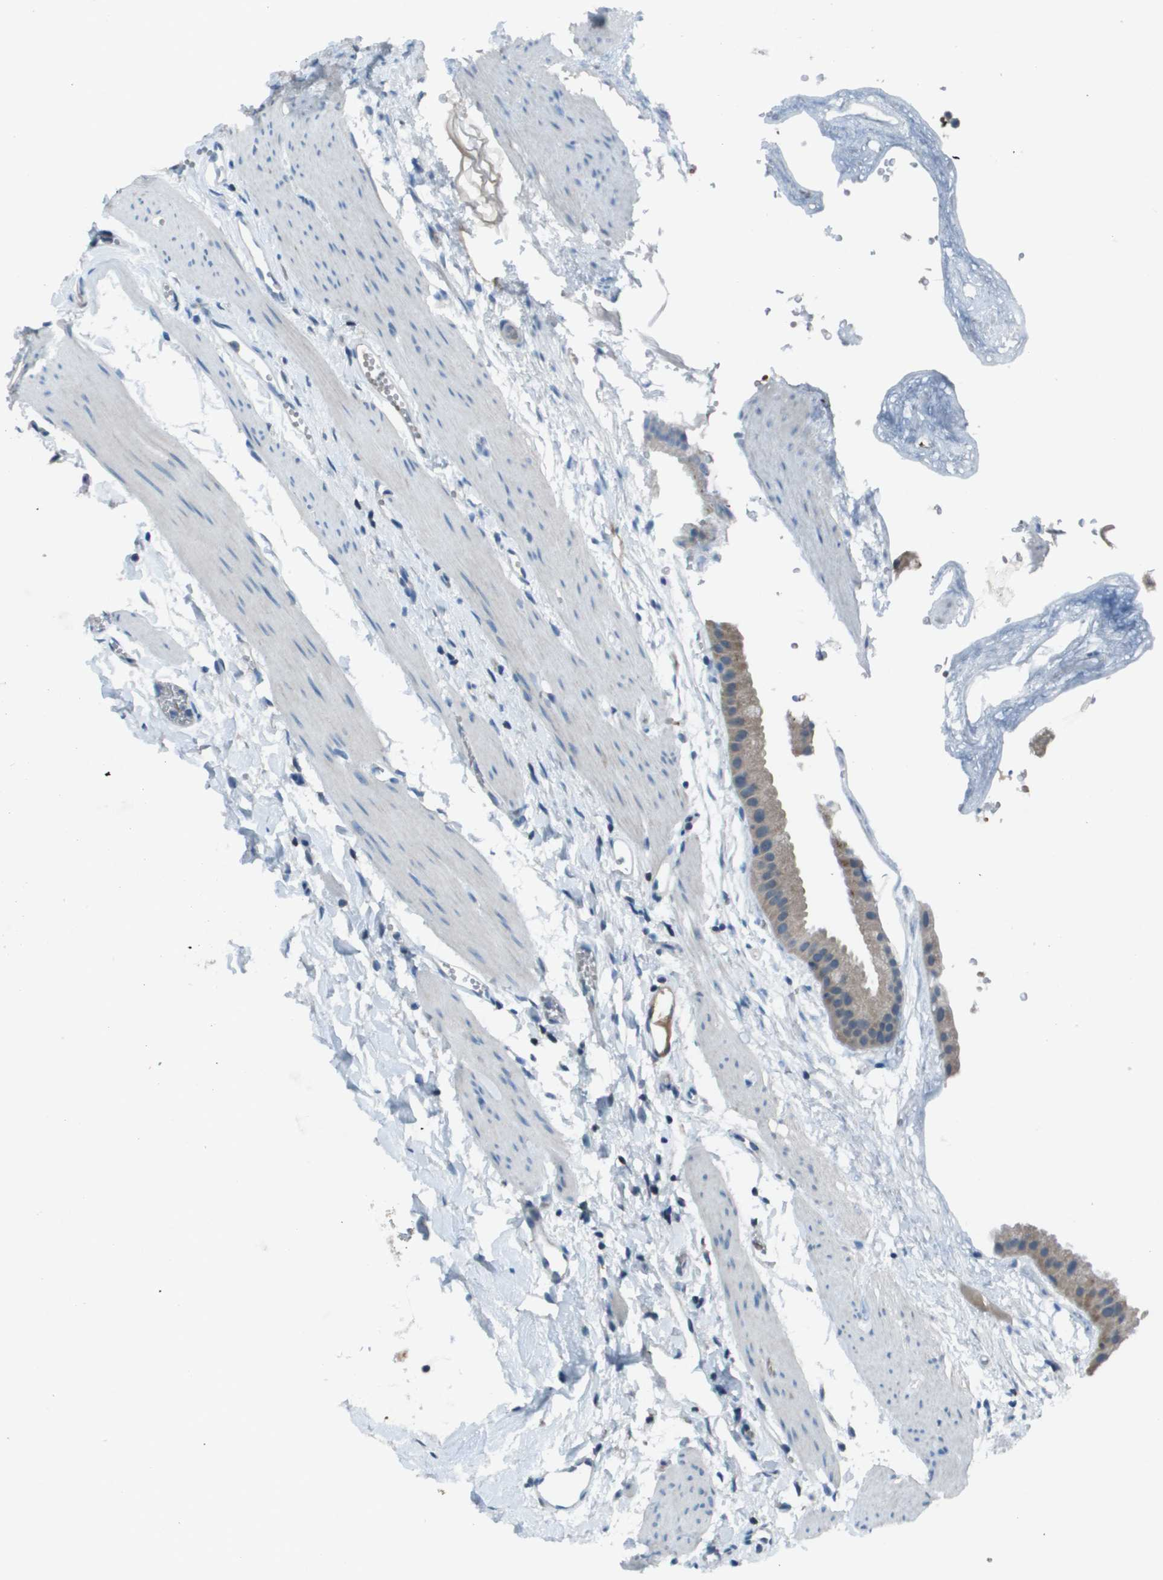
{"staining": {"intensity": "weak", "quantity": "25%-75%", "location": "cytoplasmic/membranous"}, "tissue": "gallbladder", "cell_type": "Glandular cells", "image_type": "normal", "snomed": [{"axis": "morphology", "description": "Normal tissue, NOS"}, {"axis": "topography", "description": "Gallbladder"}], "caption": "A high-resolution micrograph shows IHC staining of benign gallbladder, which reveals weak cytoplasmic/membranous positivity in about 25%-75% of glandular cells. Ihc stains the protein of interest in brown and the nuclei are stained blue.", "gene": "CAMK4", "patient": {"sex": "female", "age": 64}}